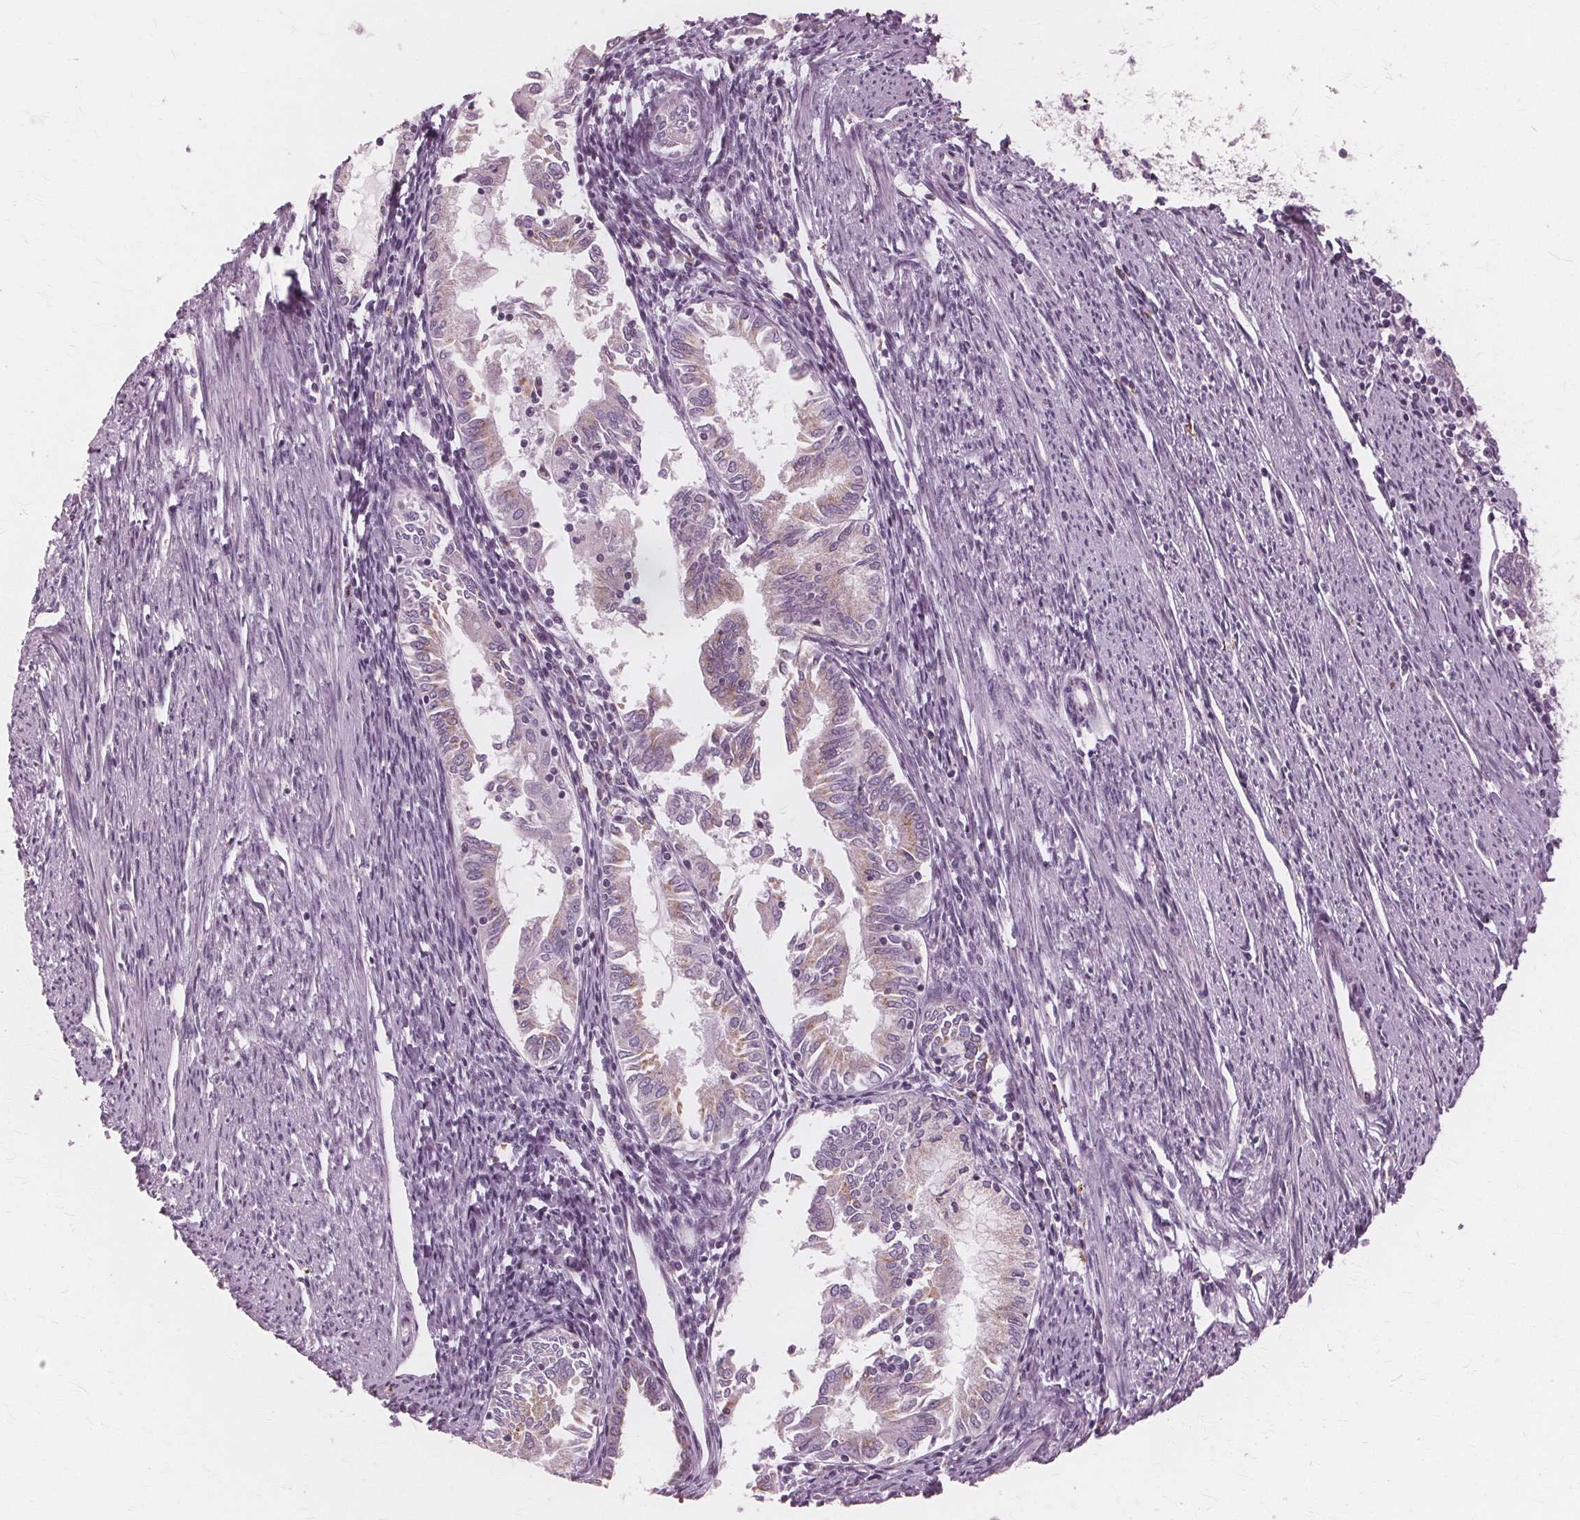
{"staining": {"intensity": "weak", "quantity": "25%-75%", "location": "cytoplasmic/membranous"}, "tissue": "endometrial cancer", "cell_type": "Tumor cells", "image_type": "cancer", "snomed": [{"axis": "morphology", "description": "Adenocarcinoma, NOS"}, {"axis": "topography", "description": "Endometrium"}], "caption": "Human endometrial cancer (adenocarcinoma) stained for a protein (brown) shows weak cytoplasmic/membranous positive positivity in about 25%-75% of tumor cells.", "gene": "DNASE2", "patient": {"sex": "female", "age": 79}}